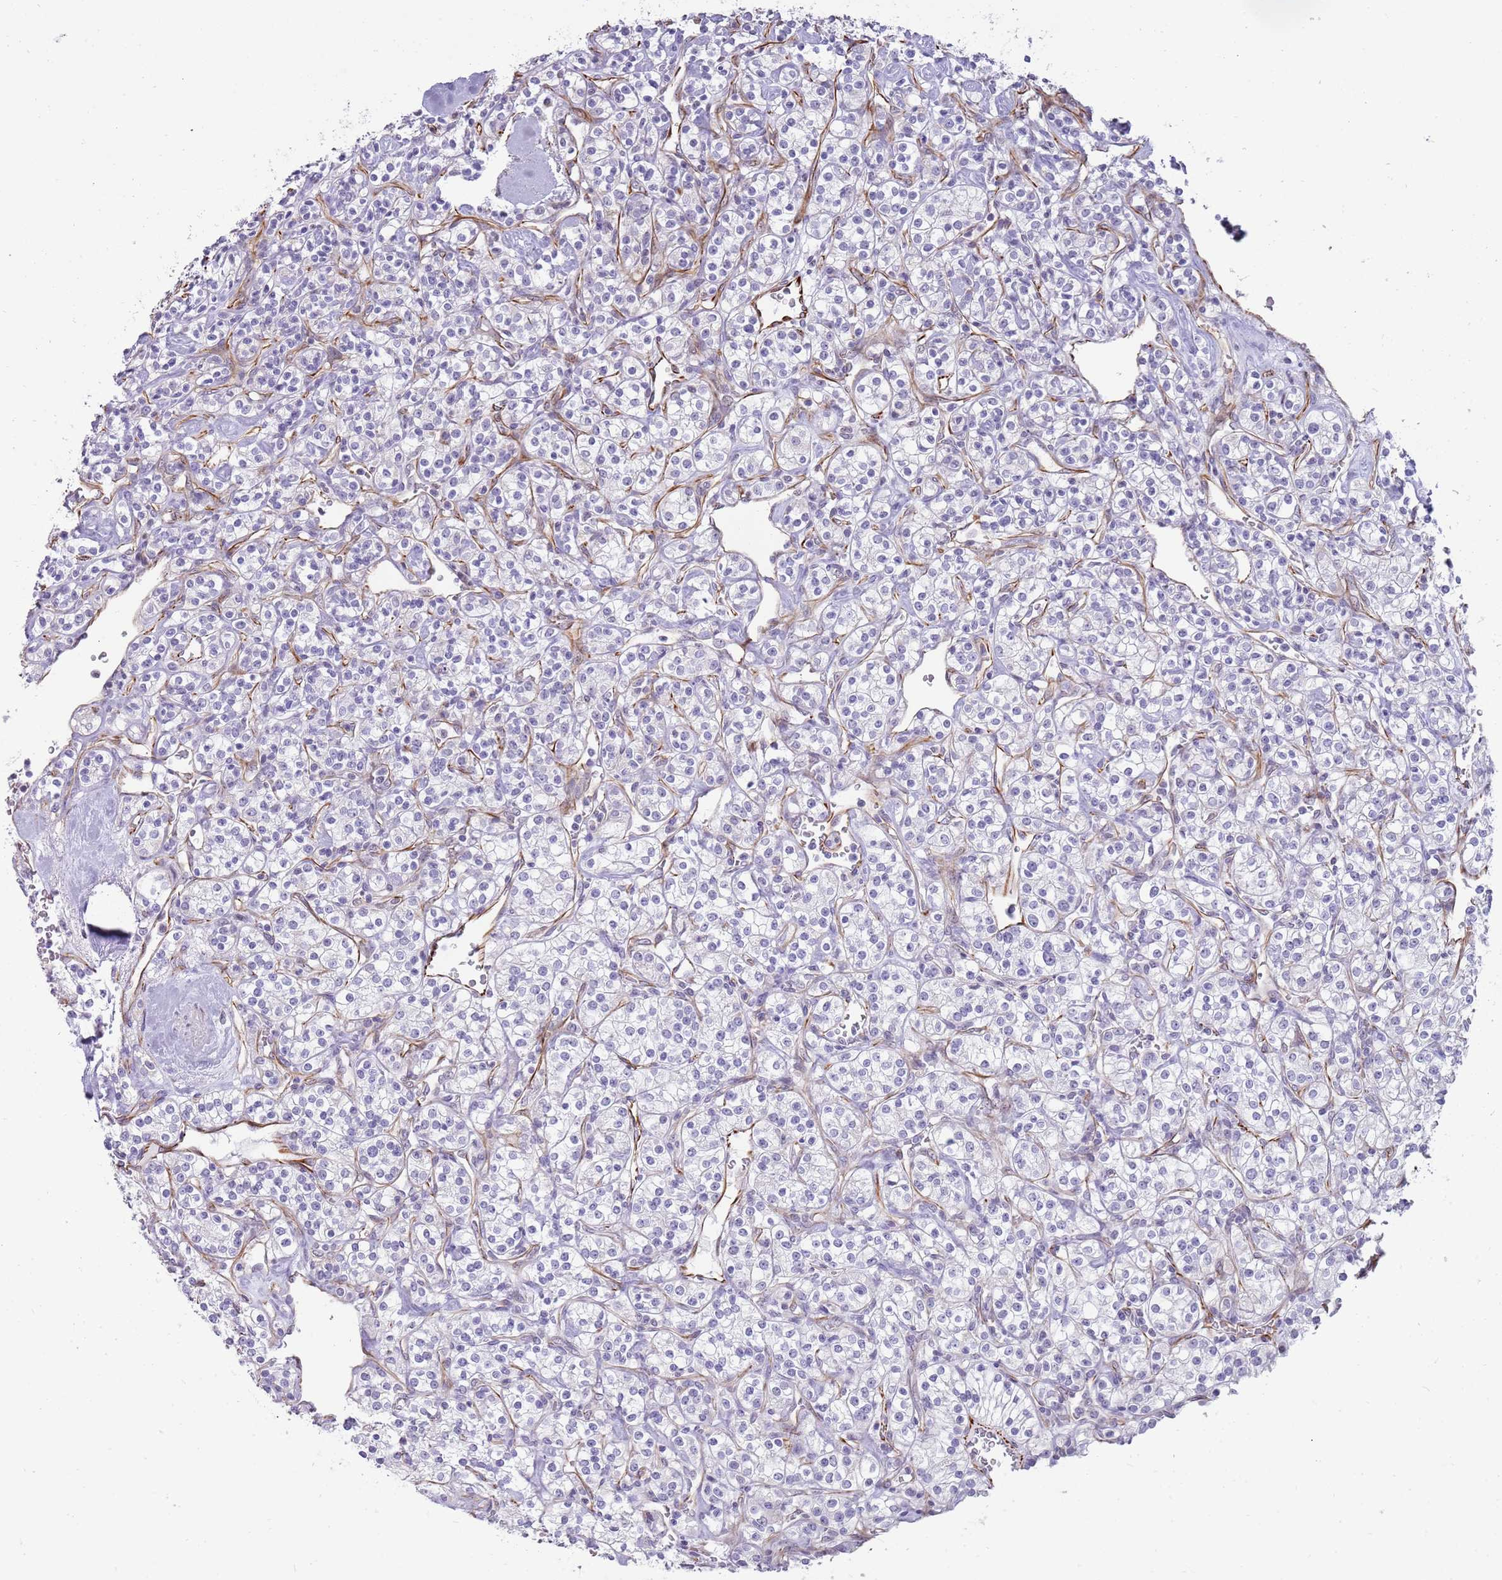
{"staining": {"intensity": "negative", "quantity": "none", "location": "none"}, "tissue": "renal cancer", "cell_type": "Tumor cells", "image_type": "cancer", "snomed": [{"axis": "morphology", "description": "Adenocarcinoma, NOS"}, {"axis": "topography", "description": "Kidney"}], "caption": "Tumor cells show no significant protein staining in renal adenocarcinoma.", "gene": "NBPF3", "patient": {"sex": "male", "age": 77}}